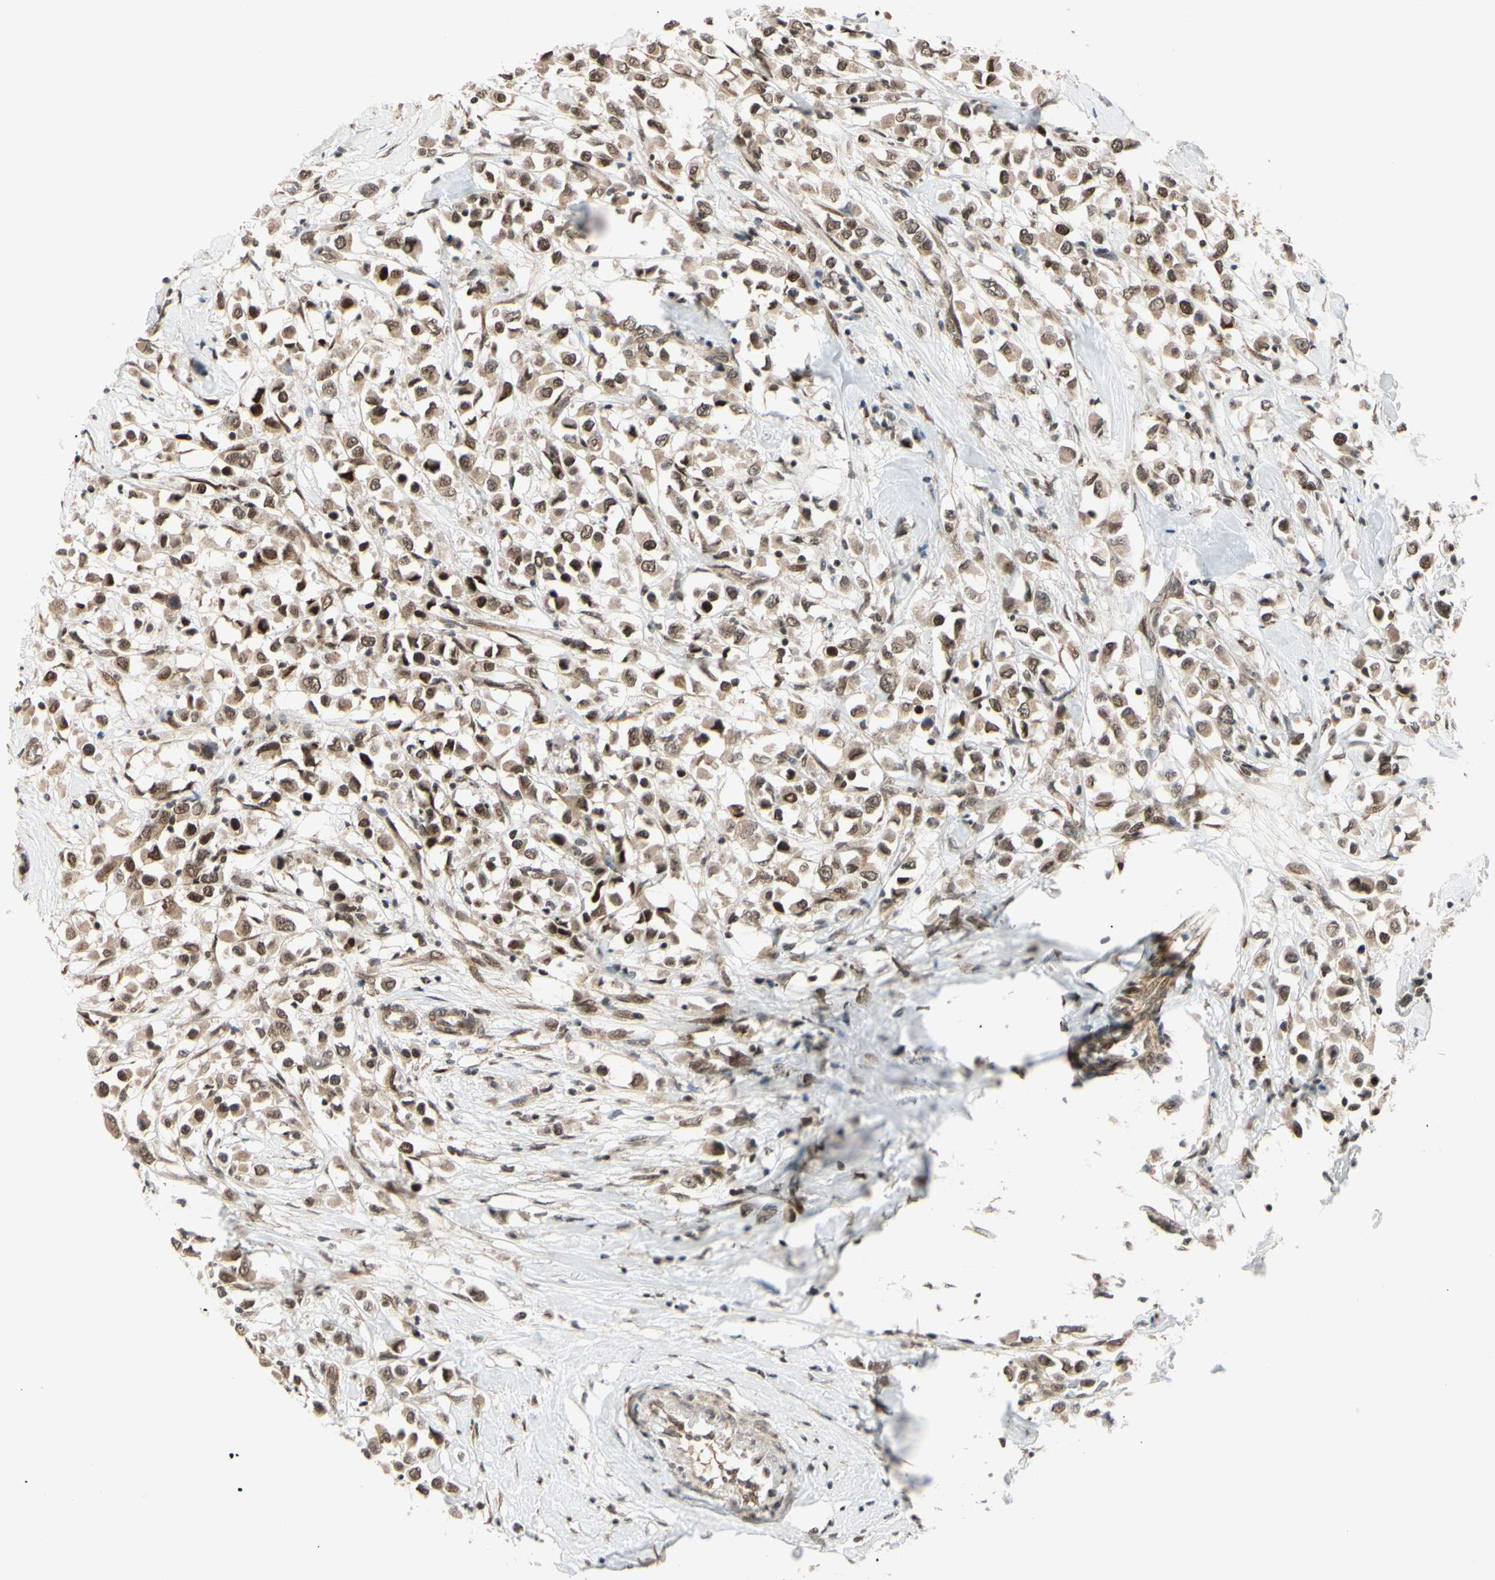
{"staining": {"intensity": "moderate", "quantity": ">75%", "location": "cytoplasmic/membranous,nuclear"}, "tissue": "breast cancer", "cell_type": "Tumor cells", "image_type": "cancer", "snomed": [{"axis": "morphology", "description": "Duct carcinoma"}, {"axis": "topography", "description": "Breast"}], "caption": "Brown immunohistochemical staining in human breast infiltrating ductal carcinoma shows moderate cytoplasmic/membranous and nuclear staining in approximately >75% of tumor cells.", "gene": "BRMS1", "patient": {"sex": "female", "age": 61}}